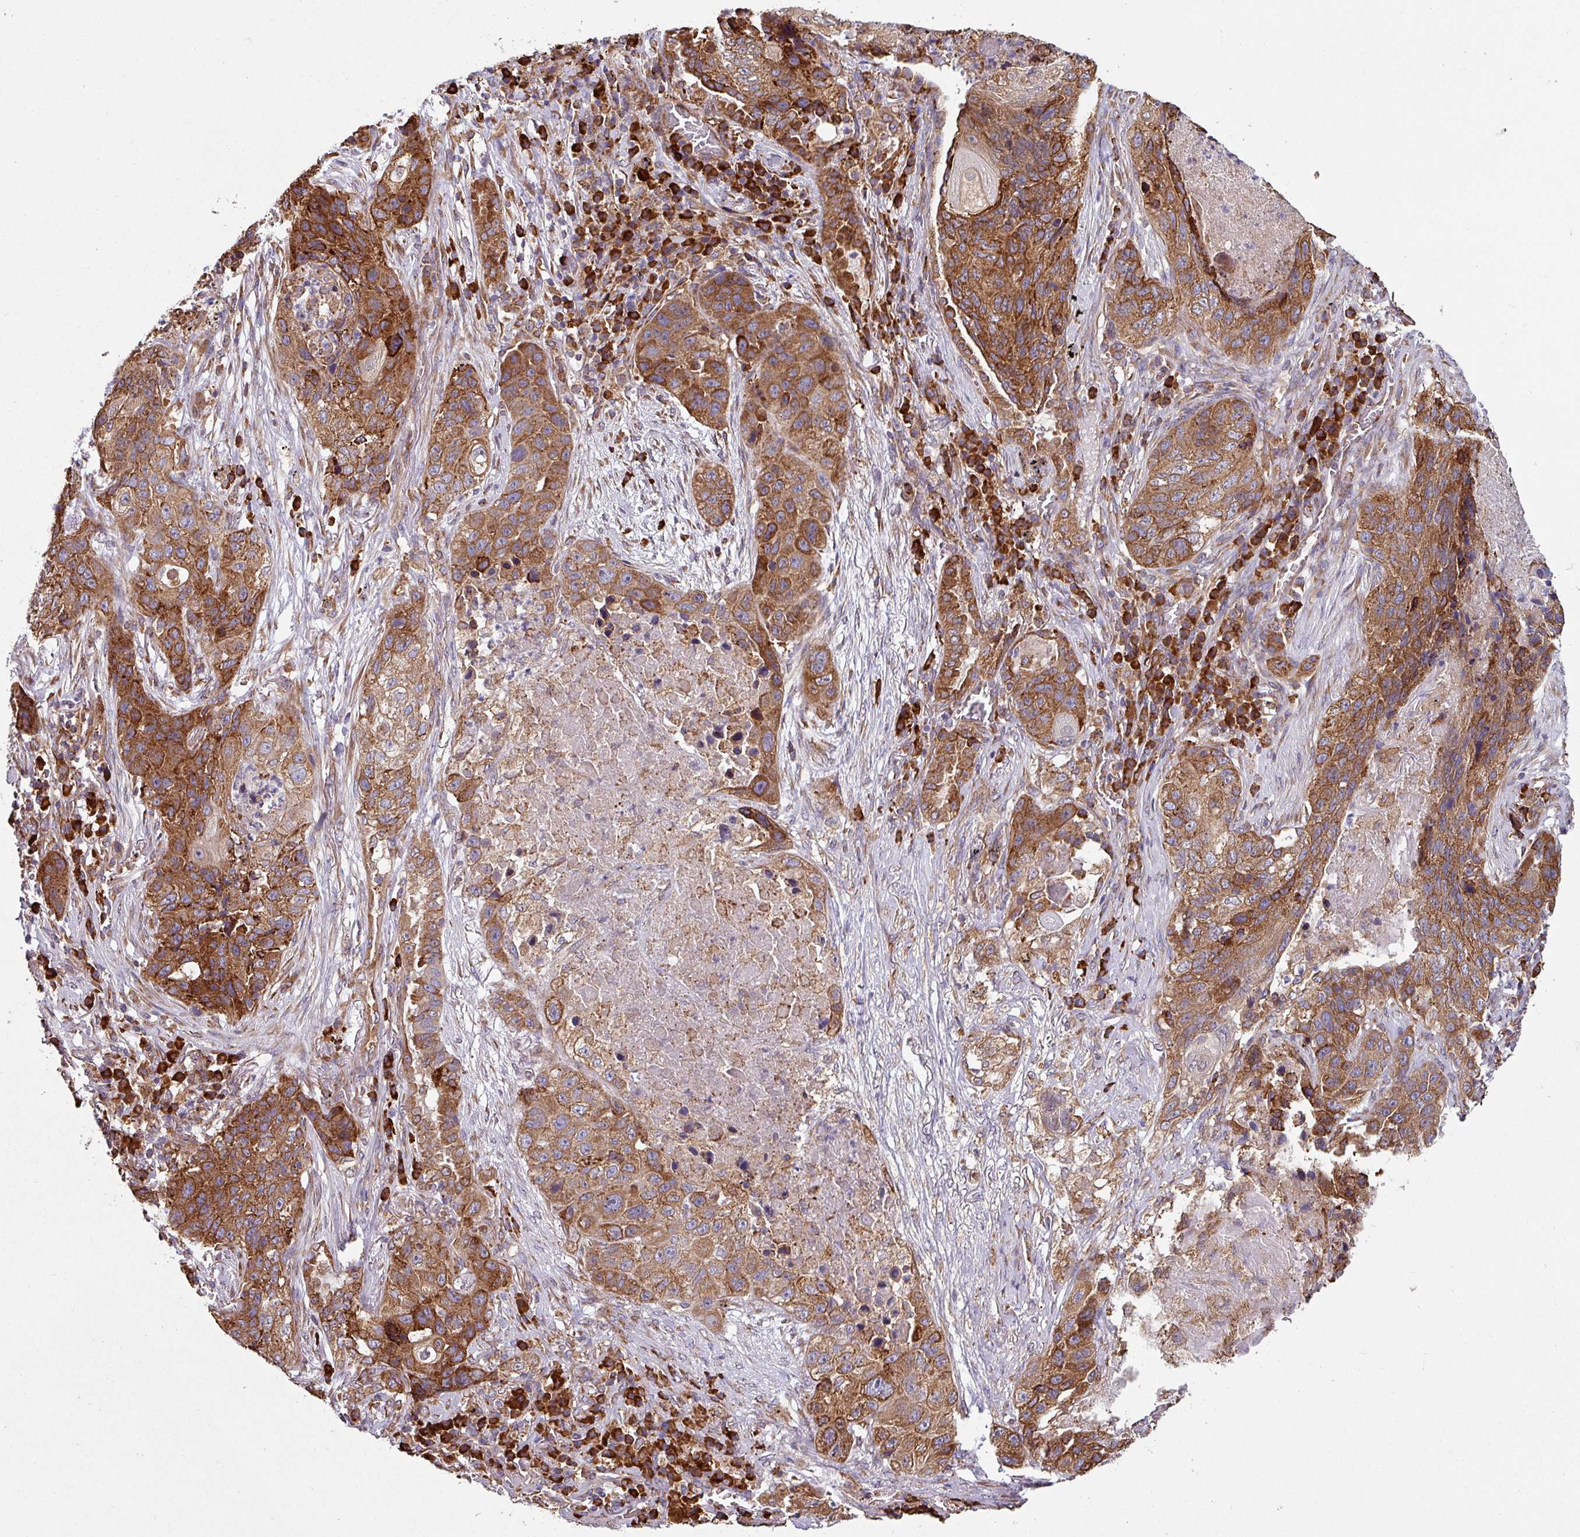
{"staining": {"intensity": "moderate", "quantity": ">75%", "location": "cytoplasmic/membranous"}, "tissue": "lung cancer", "cell_type": "Tumor cells", "image_type": "cancer", "snomed": [{"axis": "morphology", "description": "Squamous cell carcinoma, NOS"}, {"axis": "topography", "description": "Lung"}], "caption": "A brown stain highlights moderate cytoplasmic/membranous staining of a protein in human lung cancer (squamous cell carcinoma) tumor cells. The protein of interest is stained brown, and the nuclei are stained in blue (DAB IHC with brightfield microscopy, high magnification).", "gene": "FAT4", "patient": {"sex": "female", "age": 63}}